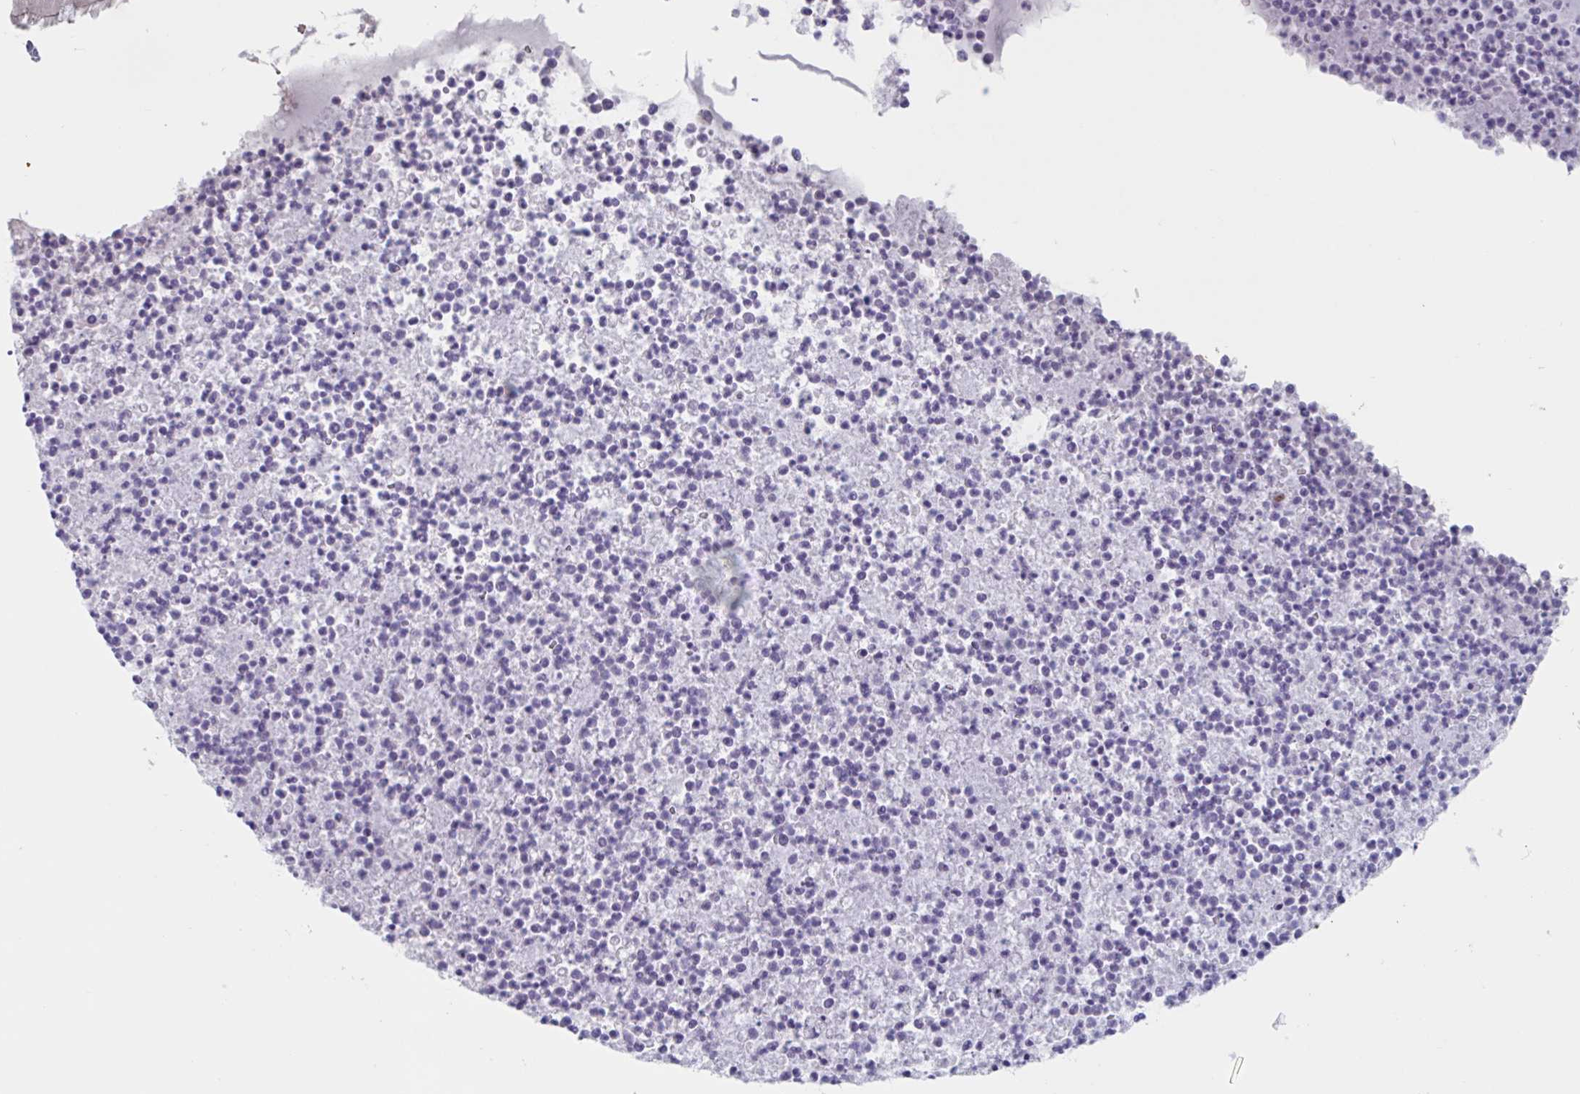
{"staining": {"intensity": "negative", "quantity": "none", "location": "none"}, "tissue": "bronchus", "cell_type": "Respiratory epithelial cells", "image_type": "normal", "snomed": [{"axis": "morphology", "description": "Normal tissue, NOS"}, {"axis": "topography", "description": "Cartilage tissue"}, {"axis": "topography", "description": "Bronchus"}], "caption": "Immunohistochemical staining of benign bronchus reveals no significant positivity in respiratory epithelial cells. (DAB (3,3'-diaminobenzidine) IHC, high magnification).", "gene": "CITED4", "patient": {"sex": "male", "age": 56}}